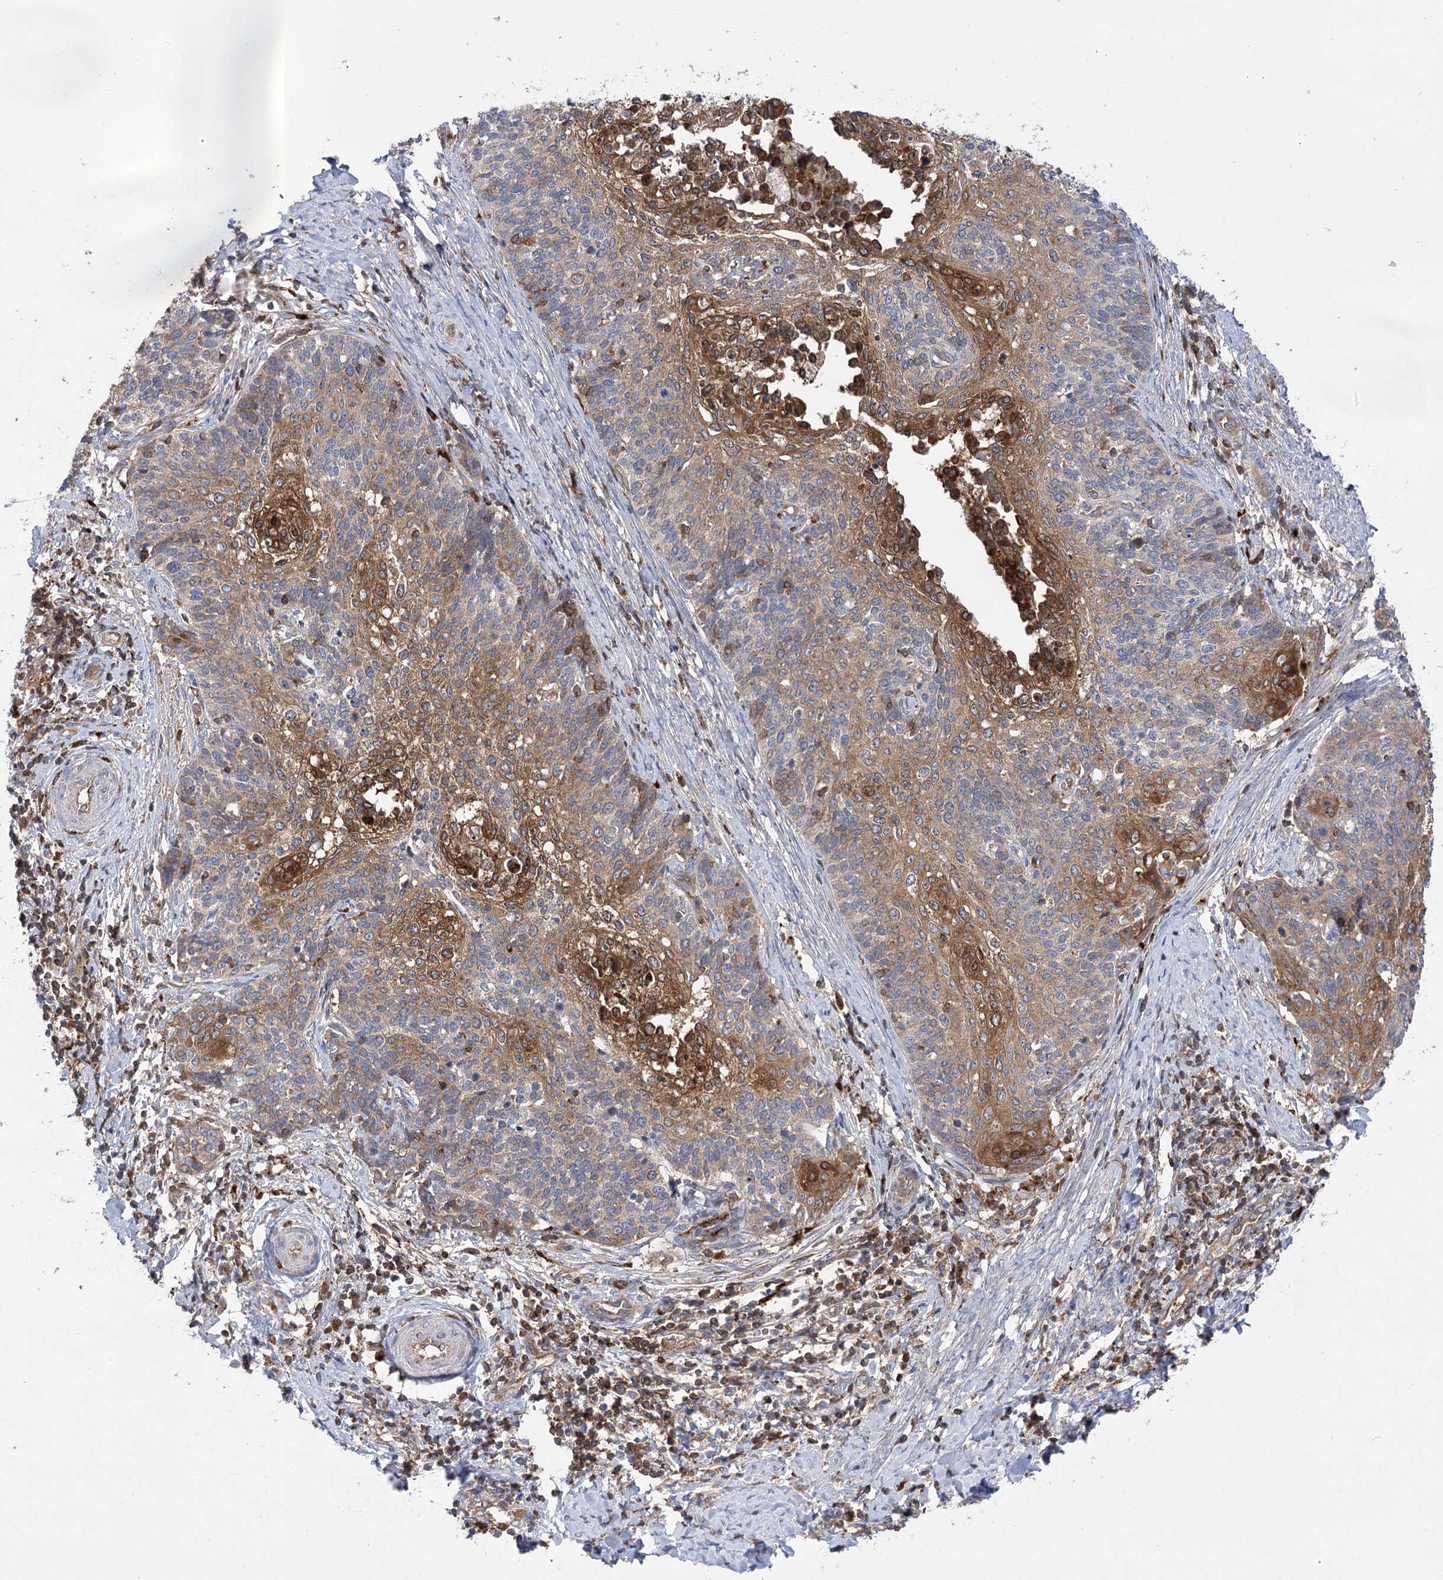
{"staining": {"intensity": "moderate", "quantity": "25%-75%", "location": "cytoplasmic/membranous"}, "tissue": "cervical cancer", "cell_type": "Tumor cells", "image_type": "cancer", "snomed": [{"axis": "morphology", "description": "Squamous cell carcinoma, NOS"}, {"axis": "topography", "description": "Cervix"}], "caption": "About 25%-75% of tumor cells in human cervical squamous cell carcinoma reveal moderate cytoplasmic/membranous protein staining as visualized by brown immunohistochemical staining.", "gene": "VPS37B", "patient": {"sex": "female", "age": 39}}